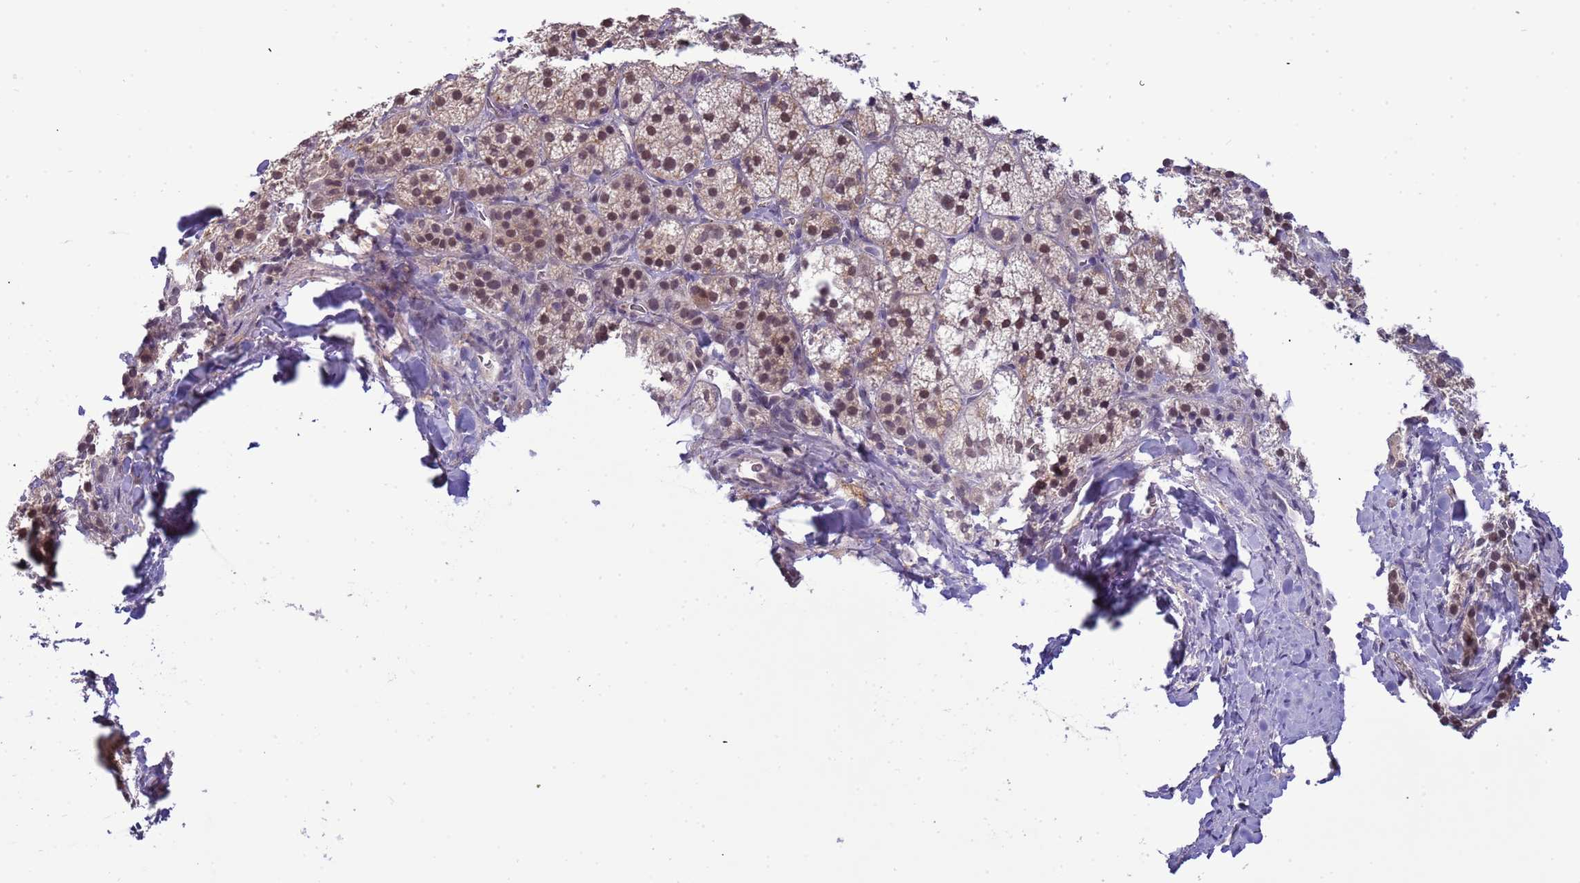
{"staining": {"intensity": "moderate", "quantity": ">75%", "location": "nuclear"}, "tissue": "adrenal gland", "cell_type": "Glandular cells", "image_type": "normal", "snomed": [{"axis": "morphology", "description": "Normal tissue, NOS"}, {"axis": "topography", "description": "Adrenal gland"}], "caption": "High-power microscopy captured an IHC image of benign adrenal gland, revealing moderate nuclear staining in about >75% of glandular cells.", "gene": "CD53", "patient": {"sex": "female", "age": 44}}